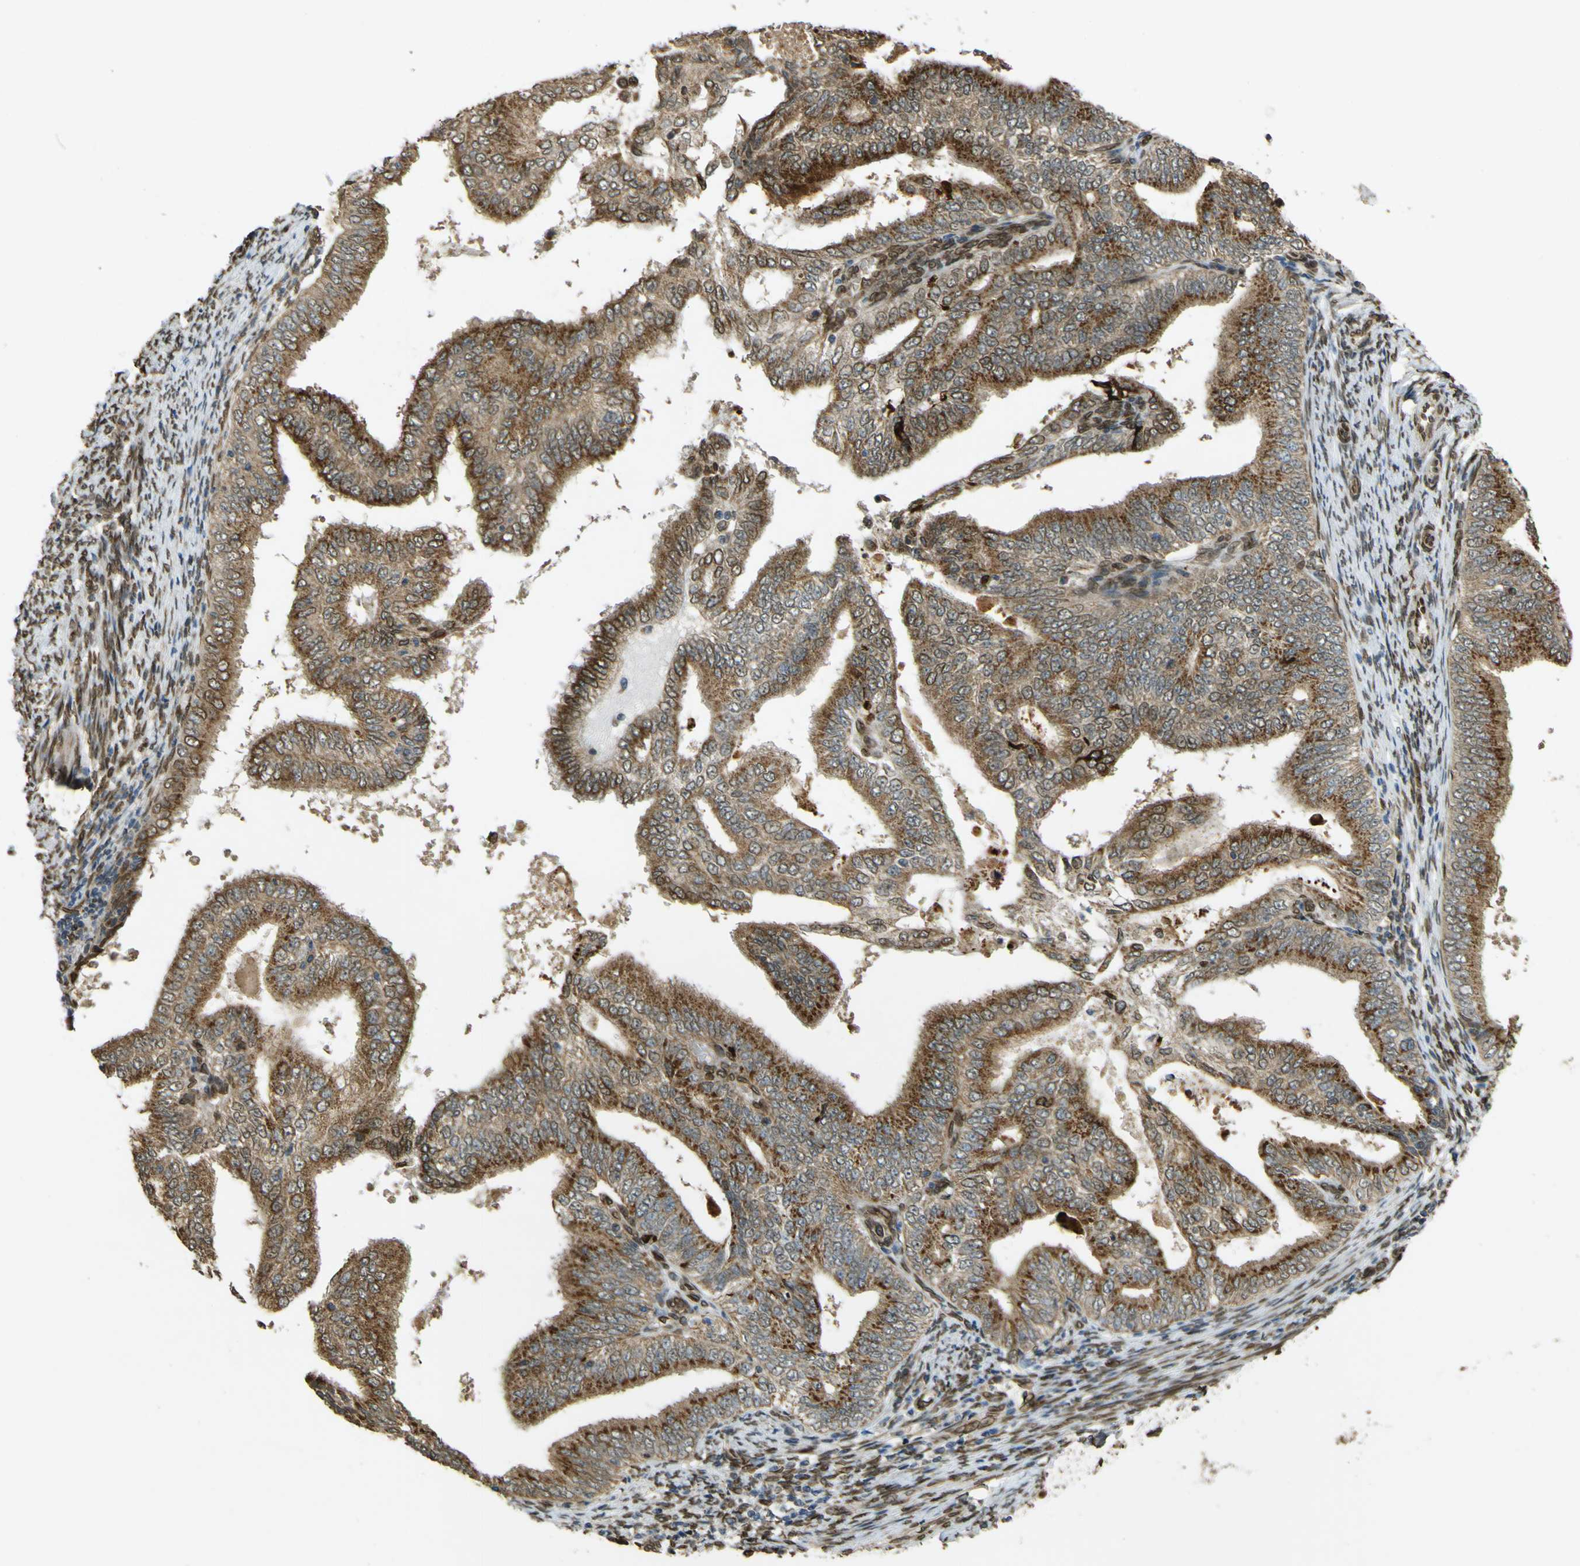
{"staining": {"intensity": "strong", "quantity": ">75%", "location": "cytoplasmic/membranous"}, "tissue": "endometrial cancer", "cell_type": "Tumor cells", "image_type": "cancer", "snomed": [{"axis": "morphology", "description": "Adenocarcinoma, NOS"}, {"axis": "topography", "description": "Endometrium"}], "caption": "Immunohistochemistry (IHC) of endometrial cancer reveals high levels of strong cytoplasmic/membranous staining in approximately >75% of tumor cells.", "gene": "GALNT1", "patient": {"sex": "female", "age": 58}}